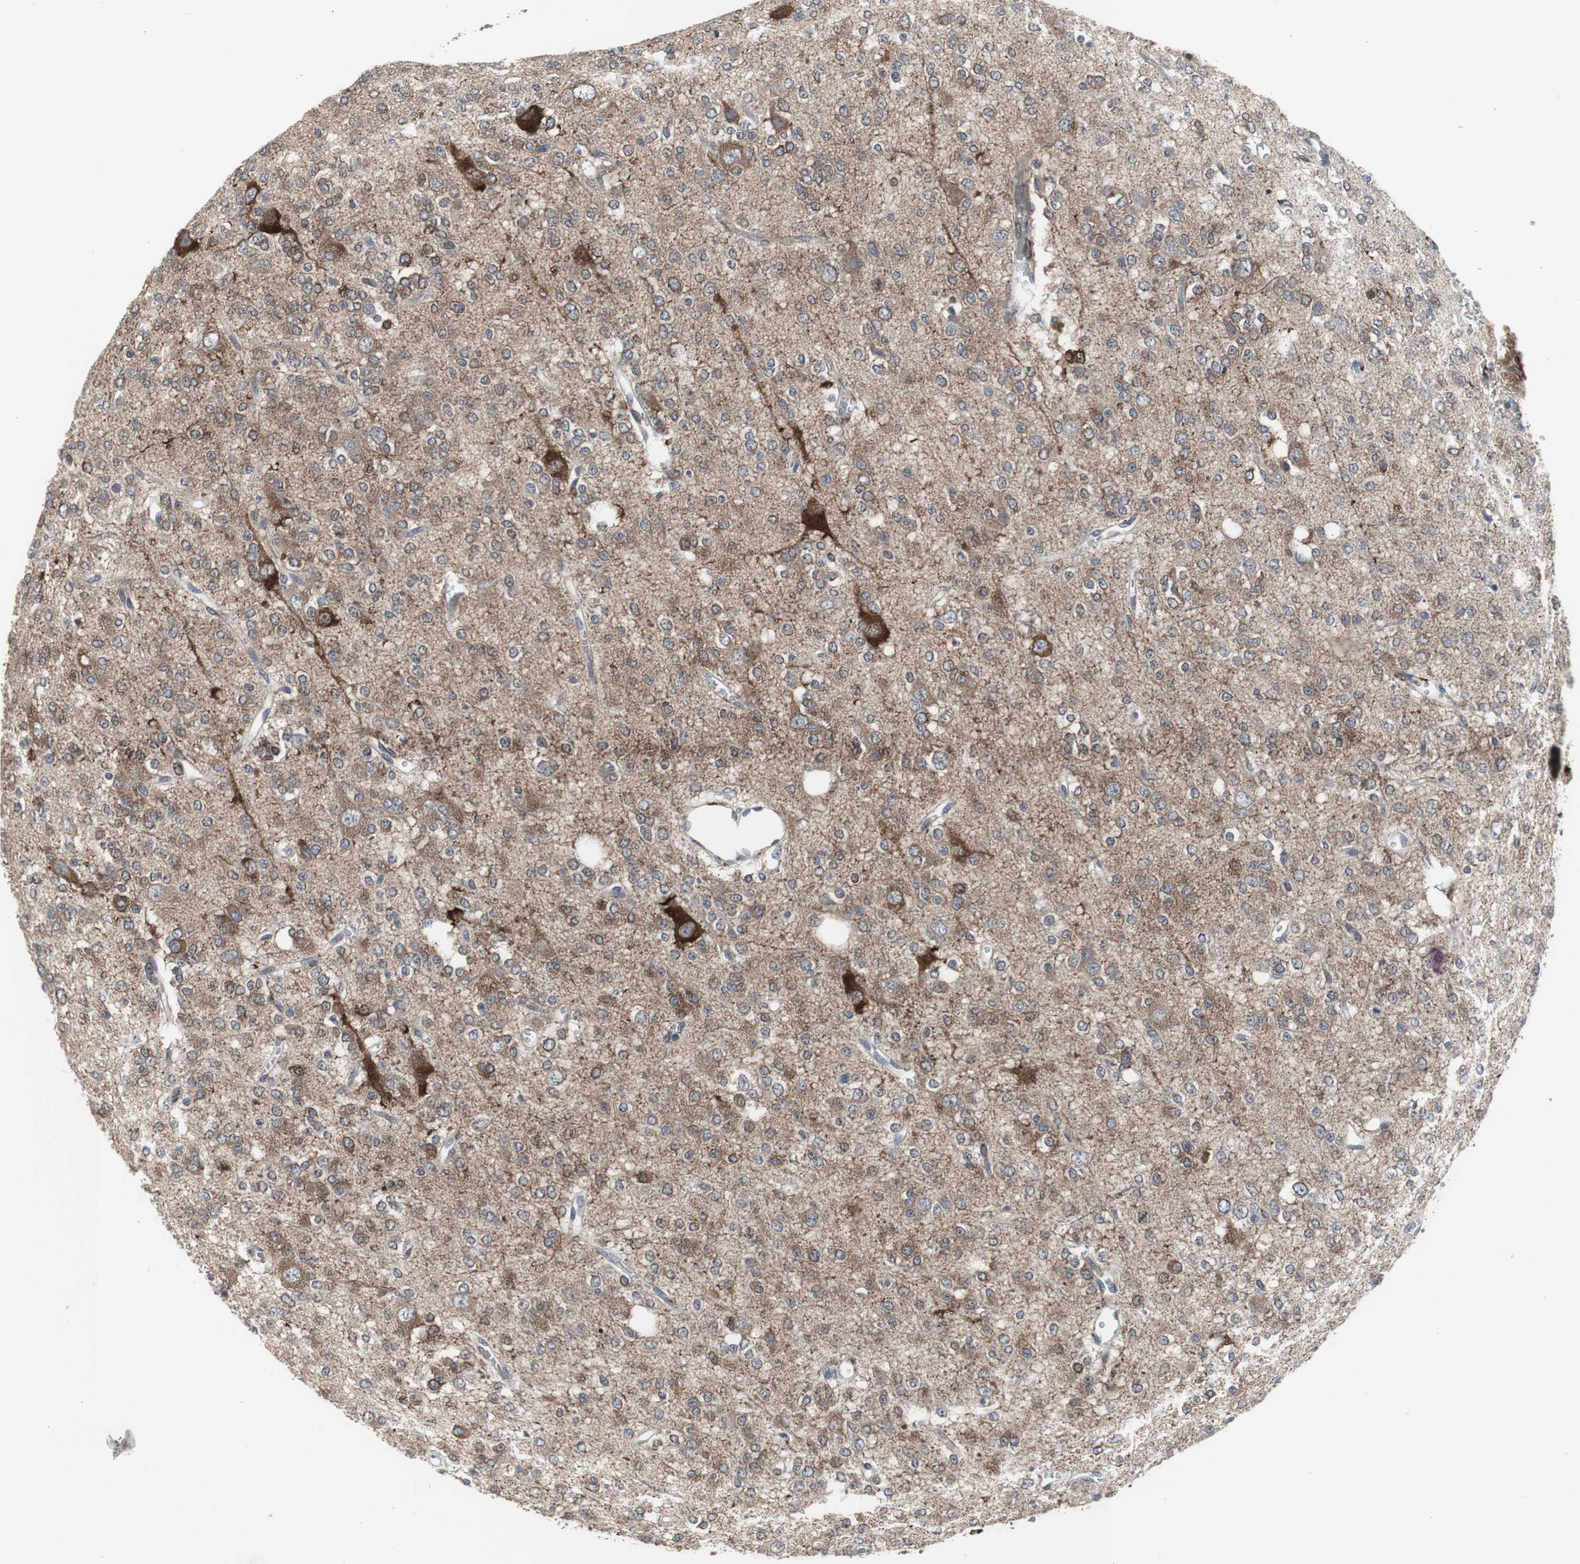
{"staining": {"intensity": "weak", "quantity": "25%-75%", "location": "cytoplasmic/membranous"}, "tissue": "glioma", "cell_type": "Tumor cells", "image_type": "cancer", "snomed": [{"axis": "morphology", "description": "Glioma, malignant, Low grade"}, {"axis": "topography", "description": "Brain"}], "caption": "Protein expression analysis of malignant glioma (low-grade) exhibits weak cytoplasmic/membranous positivity in approximately 25%-75% of tumor cells.", "gene": "CRADD", "patient": {"sex": "male", "age": 38}}